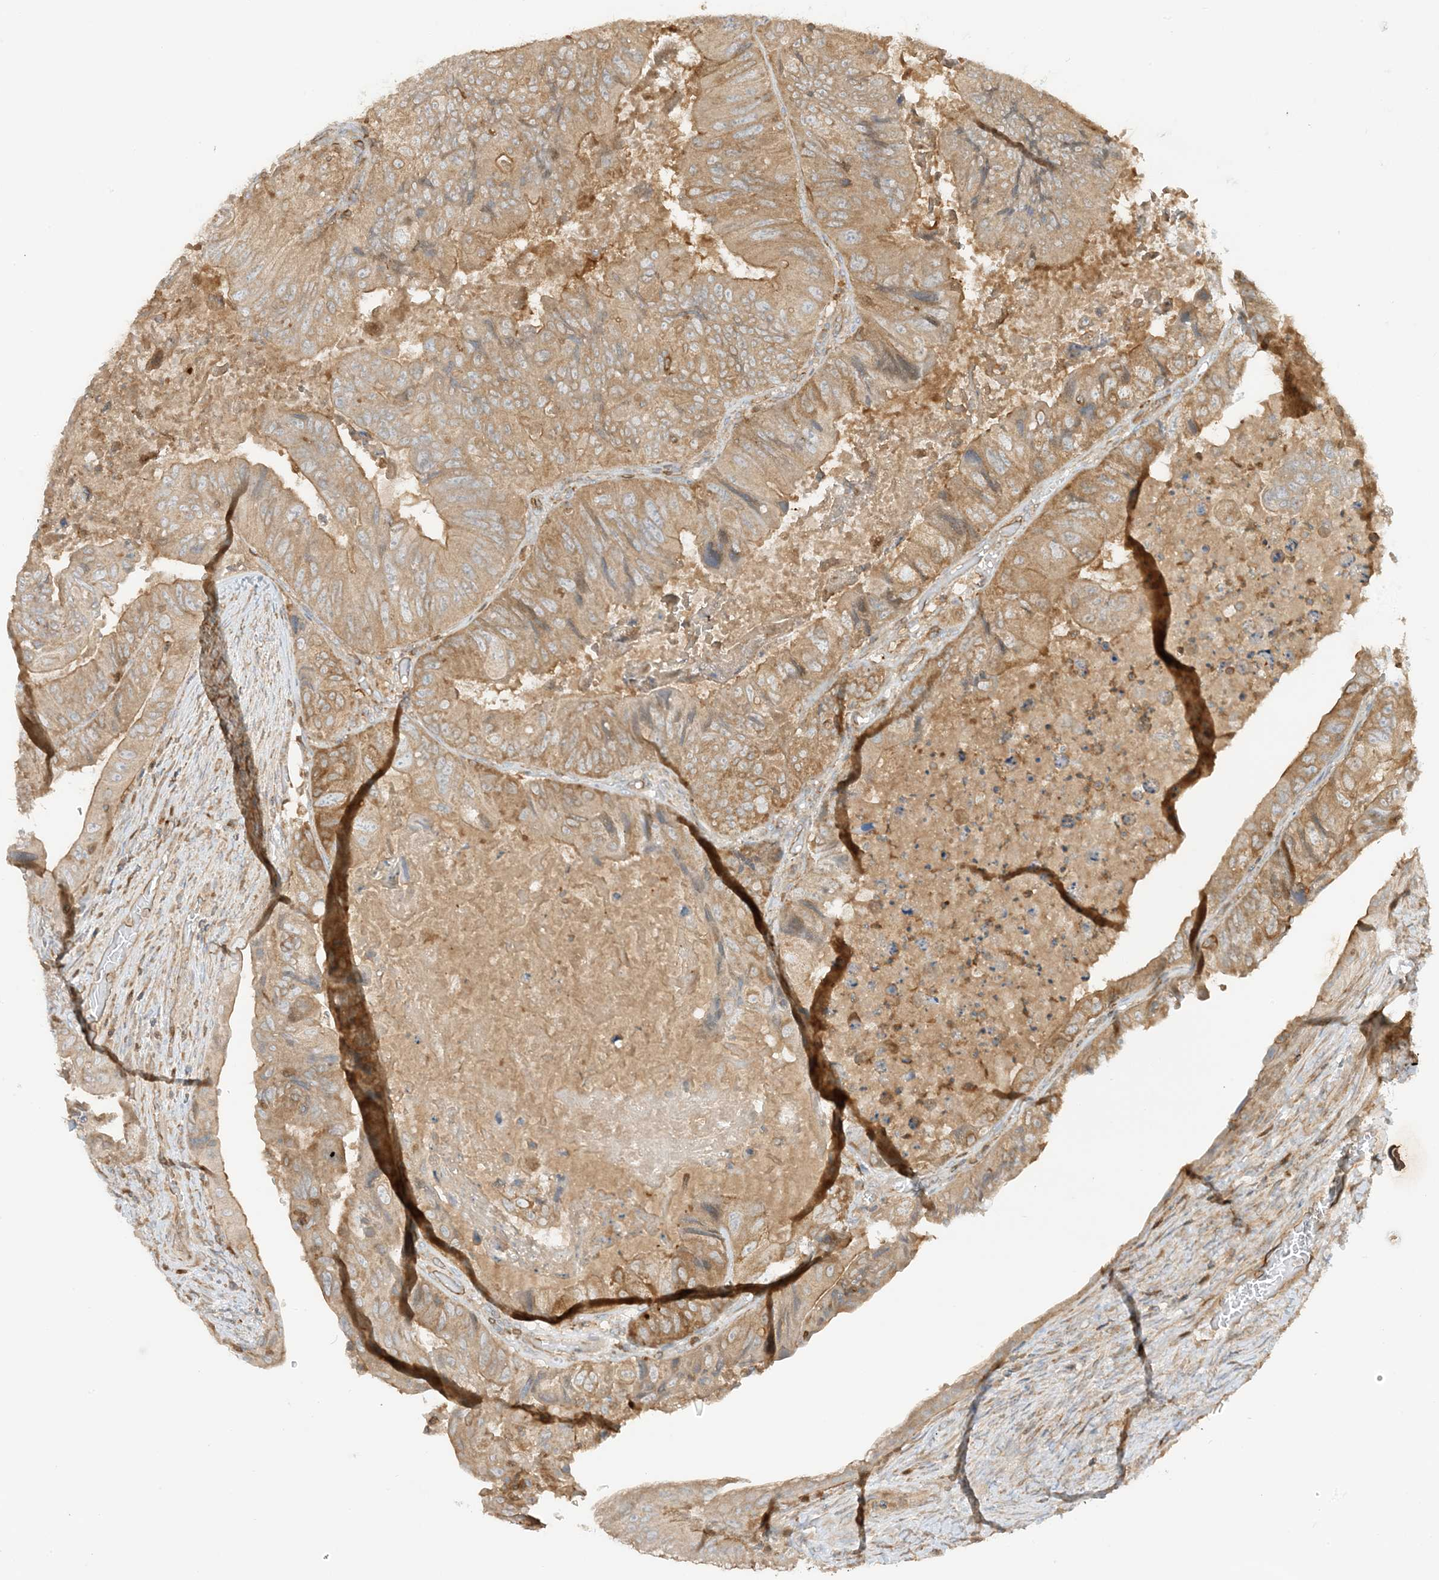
{"staining": {"intensity": "moderate", "quantity": ">75%", "location": "cytoplasmic/membranous"}, "tissue": "colorectal cancer", "cell_type": "Tumor cells", "image_type": "cancer", "snomed": [{"axis": "morphology", "description": "Adenocarcinoma, NOS"}, {"axis": "topography", "description": "Rectum"}], "caption": "The immunohistochemical stain shows moderate cytoplasmic/membranous expression in tumor cells of colorectal cancer (adenocarcinoma) tissue.", "gene": "SLC25A12", "patient": {"sex": "male", "age": 63}}